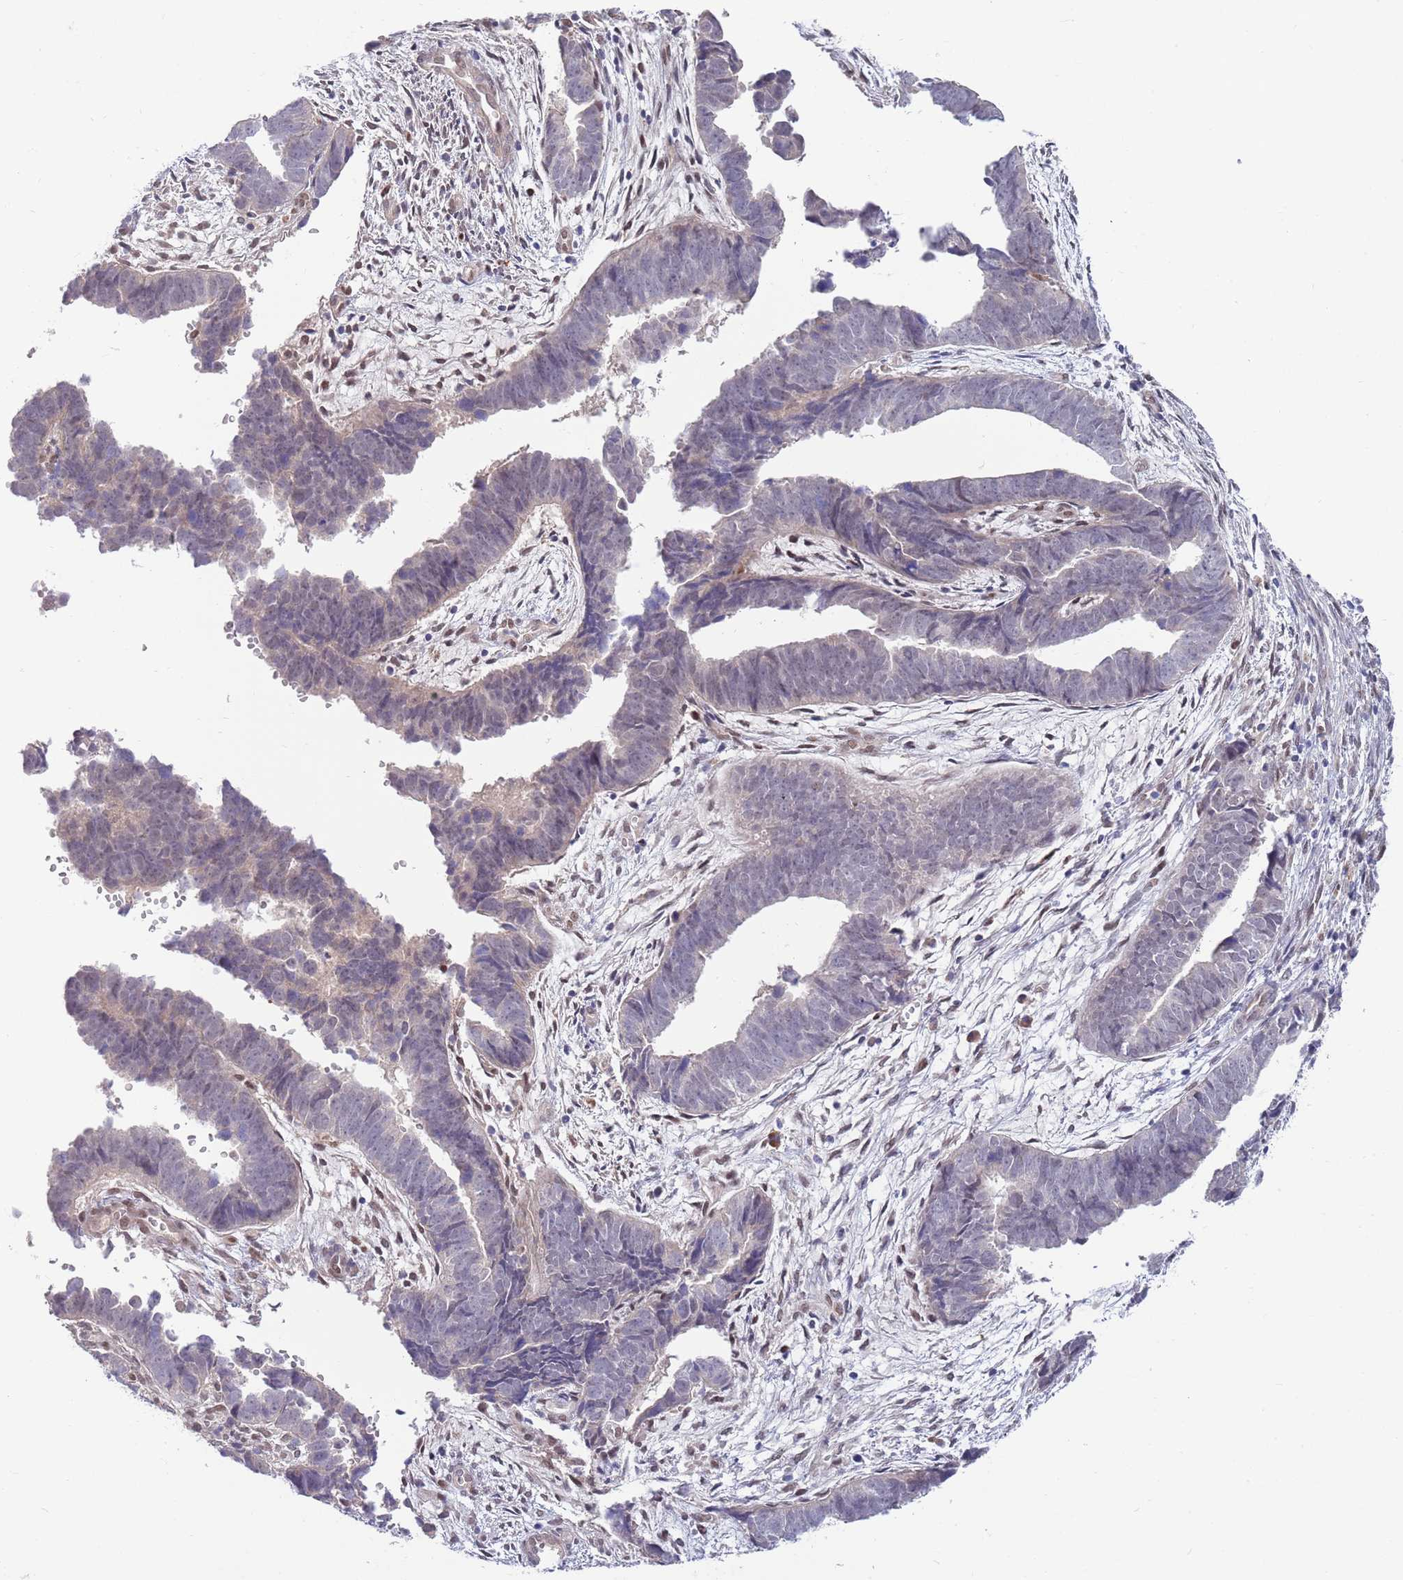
{"staining": {"intensity": "weak", "quantity": "25%-75%", "location": "nuclear"}, "tissue": "endometrial cancer", "cell_type": "Tumor cells", "image_type": "cancer", "snomed": [{"axis": "morphology", "description": "Adenocarcinoma, NOS"}, {"axis": "topography", "description": "Endometrium"}], "caption": "Tumor cells show low levels of weak nuclear staining in about 25%-75% of cells in human endometrial cancer.", "gene": "NLRP6", "patient": {"sex": "female", "age": 75}}